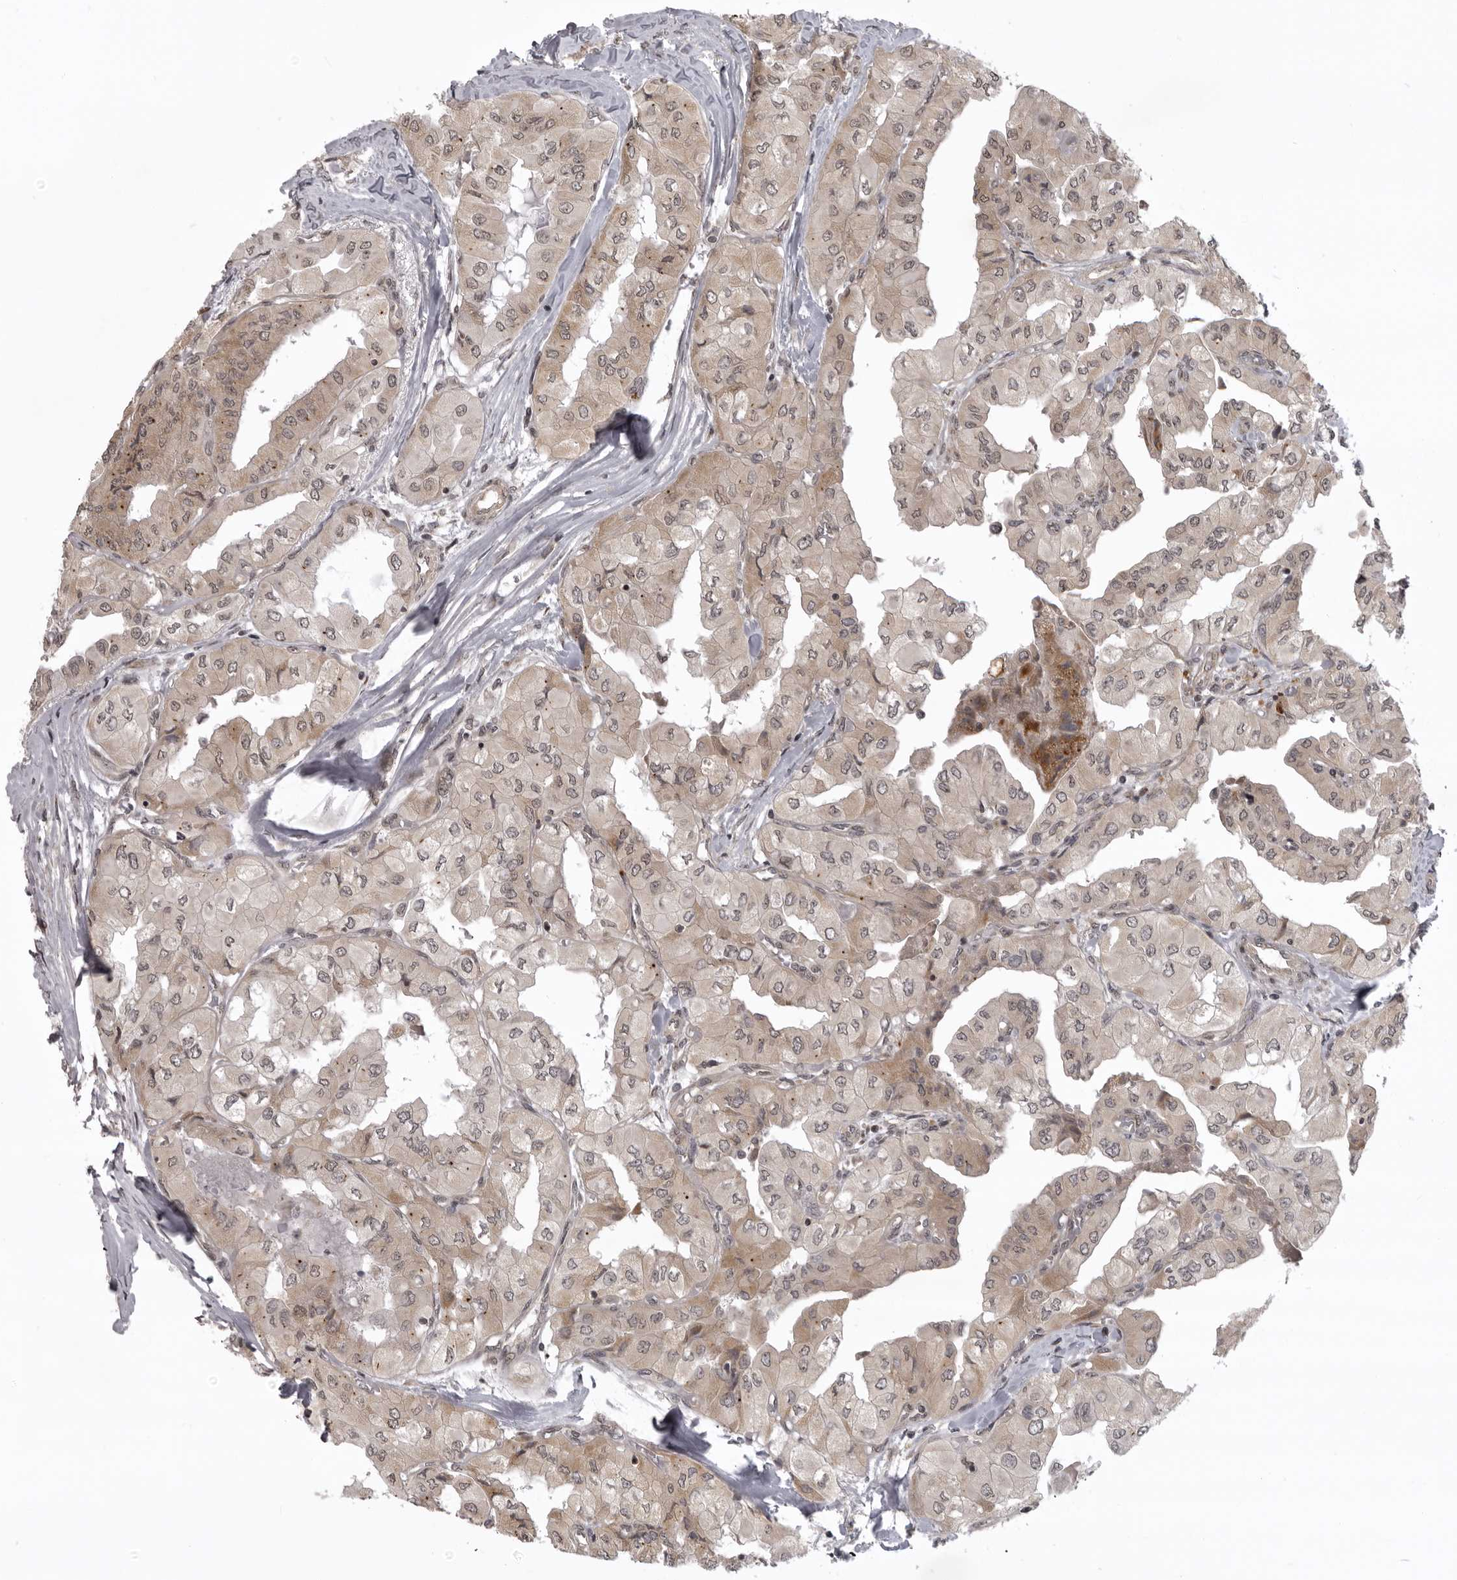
{"staining": {"intensity": "weak", "quantity": ">75%", "location": "cytoplasmic/membranous,nuclear"}, "tissue": "thyroid cancer", "cell_type": "Tumor cells", "image_type": "cancer", "snomed": [{"axis": "morphology", "description": "Papillary adenocarcinoma, NOS"}, {"axis": "topography", "description": "Thyroid gland"}], "caption": "A photomicrograph showing weak cytoplasmic/membranous and nuclear expression in approximately >75% of tumor cells in papillary adenocarcinoma (thyroid), as visualized by brown immunohistochemical staining.", "gene": "C1orf109", "patient": {"sex": "female", "age": 59}}